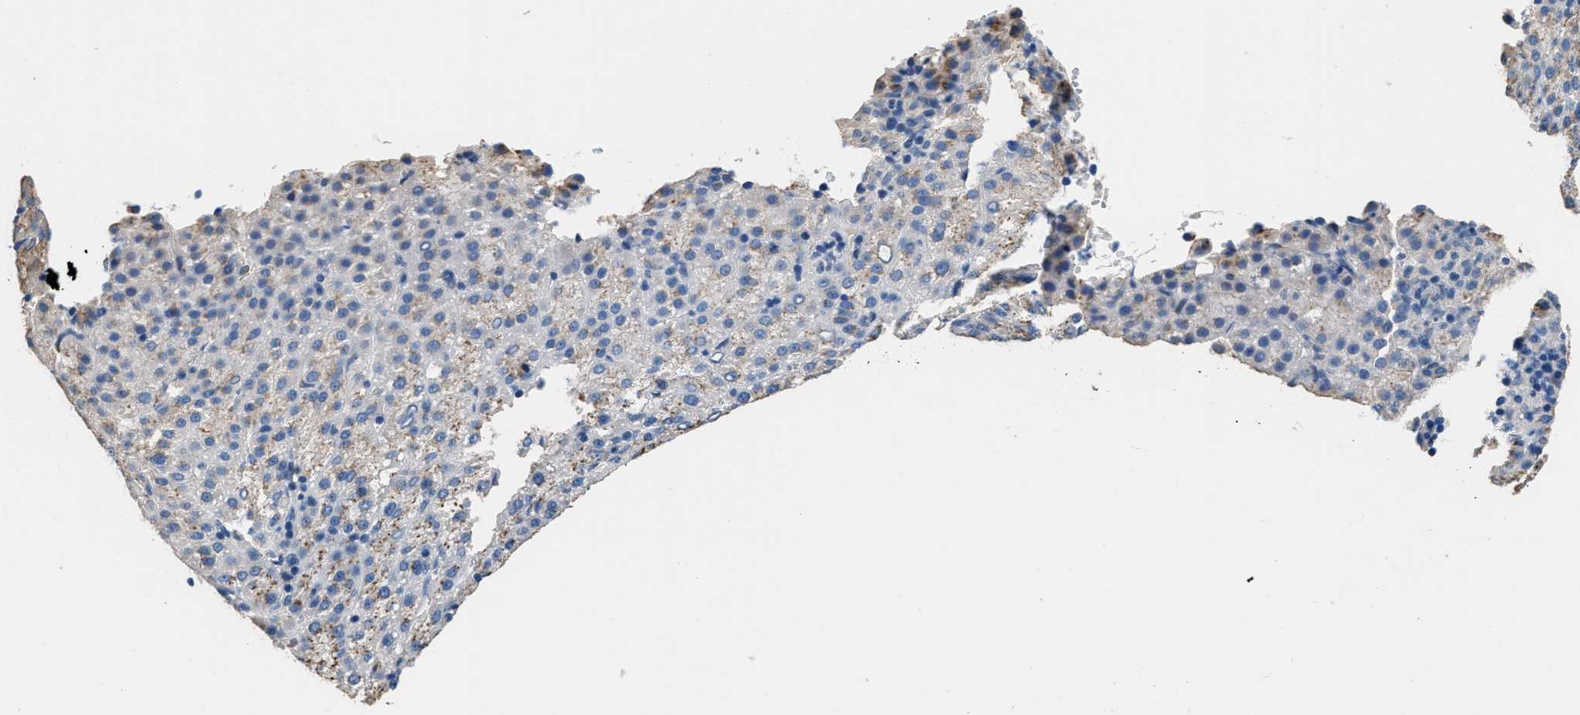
{"staining": {"intensity": "negative", "quantity": "none", "location": "none"}, "tissue": "liver cancer", "cell_type": "Tumor cells", "image_type": "cancer", "snomed": [{"axis": "morphology", "description": "Carcinoma, Hepatocellular, NOS"}, {"axis": "topography", "description": "Liver"}], "caption": "A high-resolution photomicrograph shows IHC staining of liver hepatocellular carcinoma, which reveals no significant staining in tumor cells. (DAB immunohistochemistry (IHC) with hematoxylin counter stain).", "gene": "GOLM1", "patient": {"sex": "female", "age": 58}}